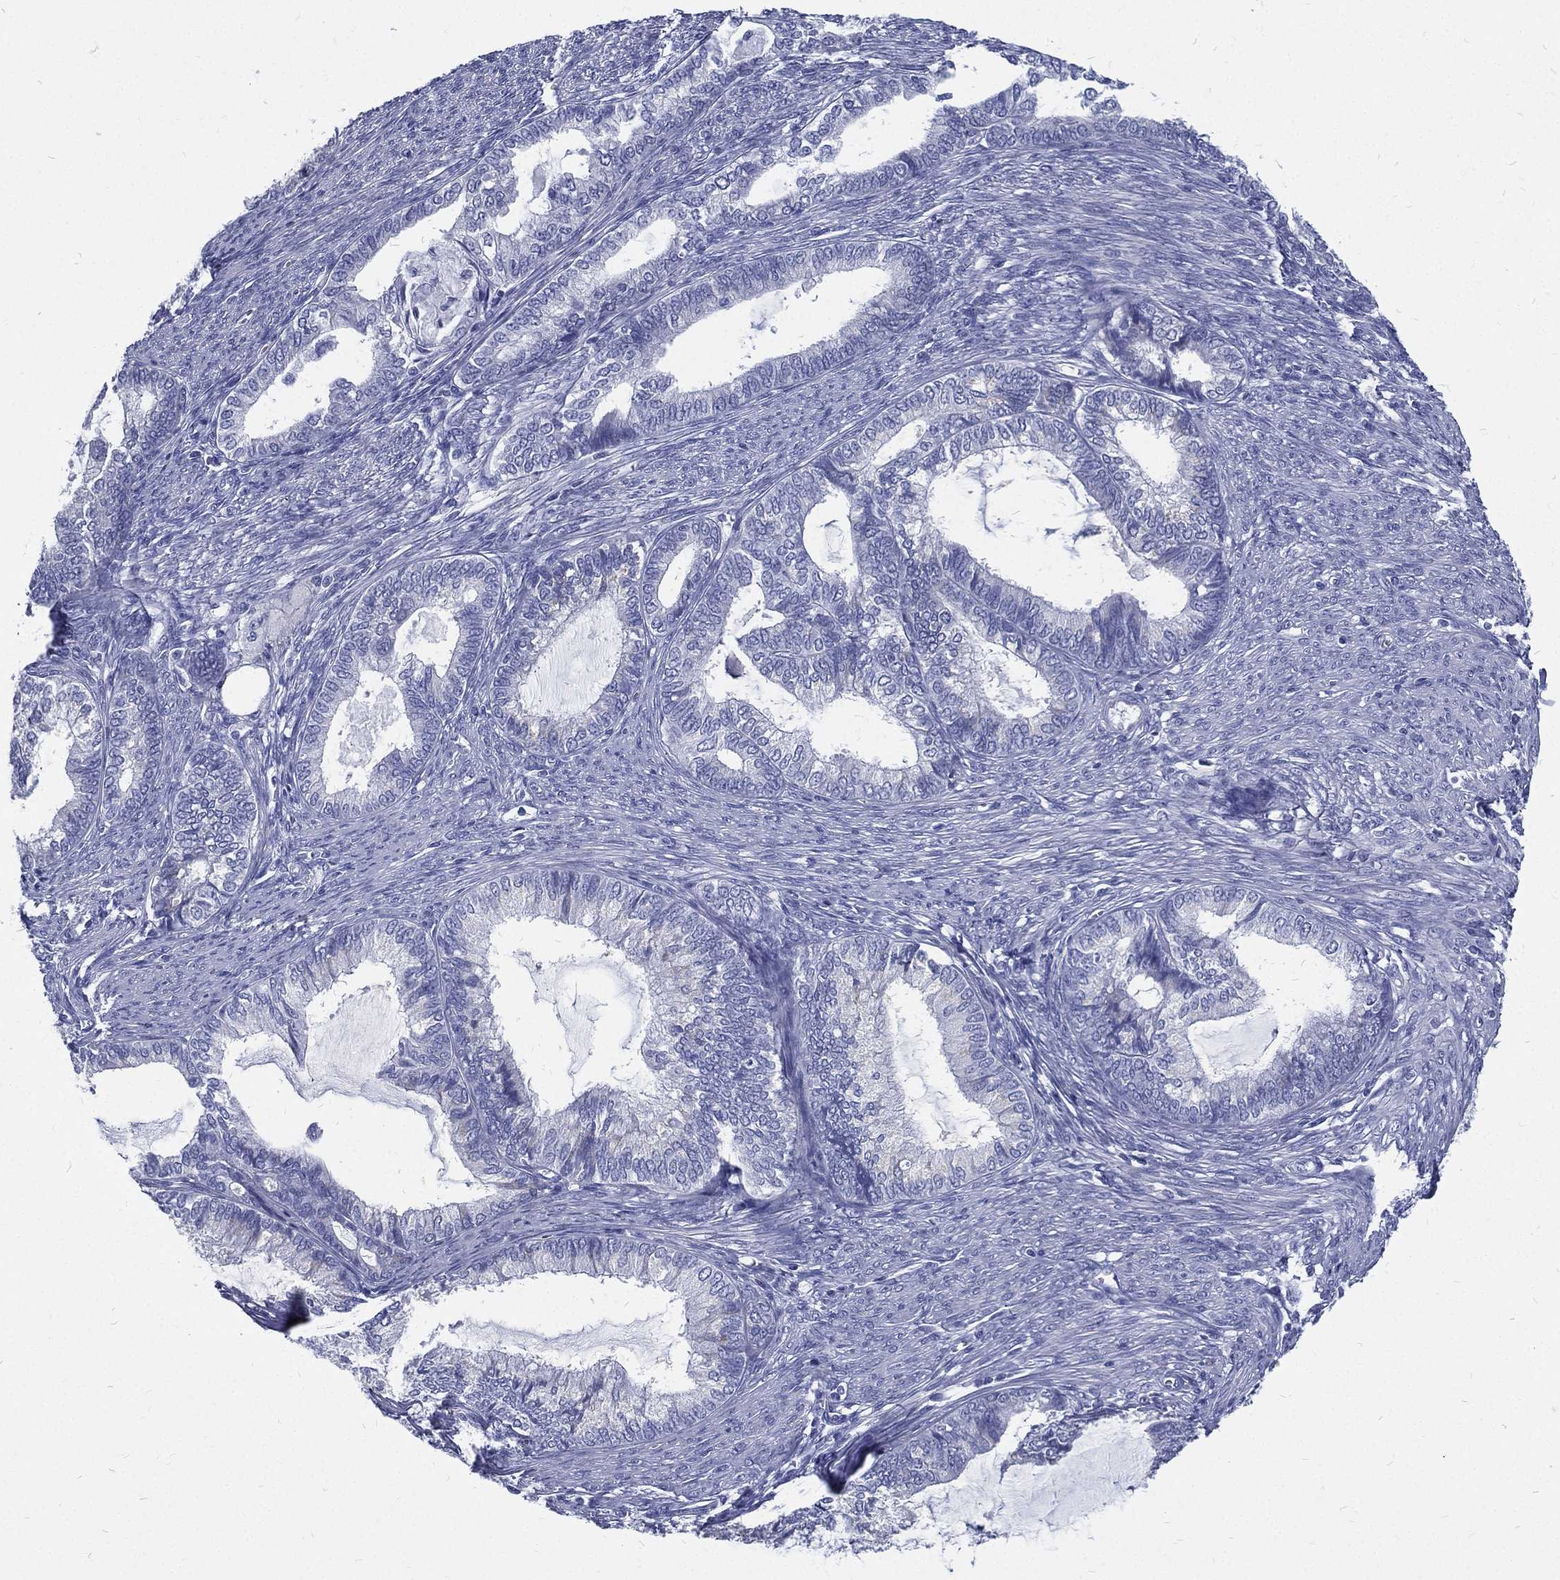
{"staining": {"intensity": "negative", "quantity": "none", "location": "none"}, "tissue": "endometrial cancer", "cell_type": "Tumor cells", "image_type": "cancer", "snomed": [{"axis": "morphology", "description": "Adenocarcinoma, NOS"}, {"axis": "topography", "description": "Endometrium"}], "caption": "IHC micrograph of neoplastic tissue: adenocarcinoma (endometrial) stained with DAB (3,3'-diaminobenzidine) exhibits no significant protein positivity in tumor cells.", "gene": "RSPH4A", "patient": {"sex": "female", "age": 86}}